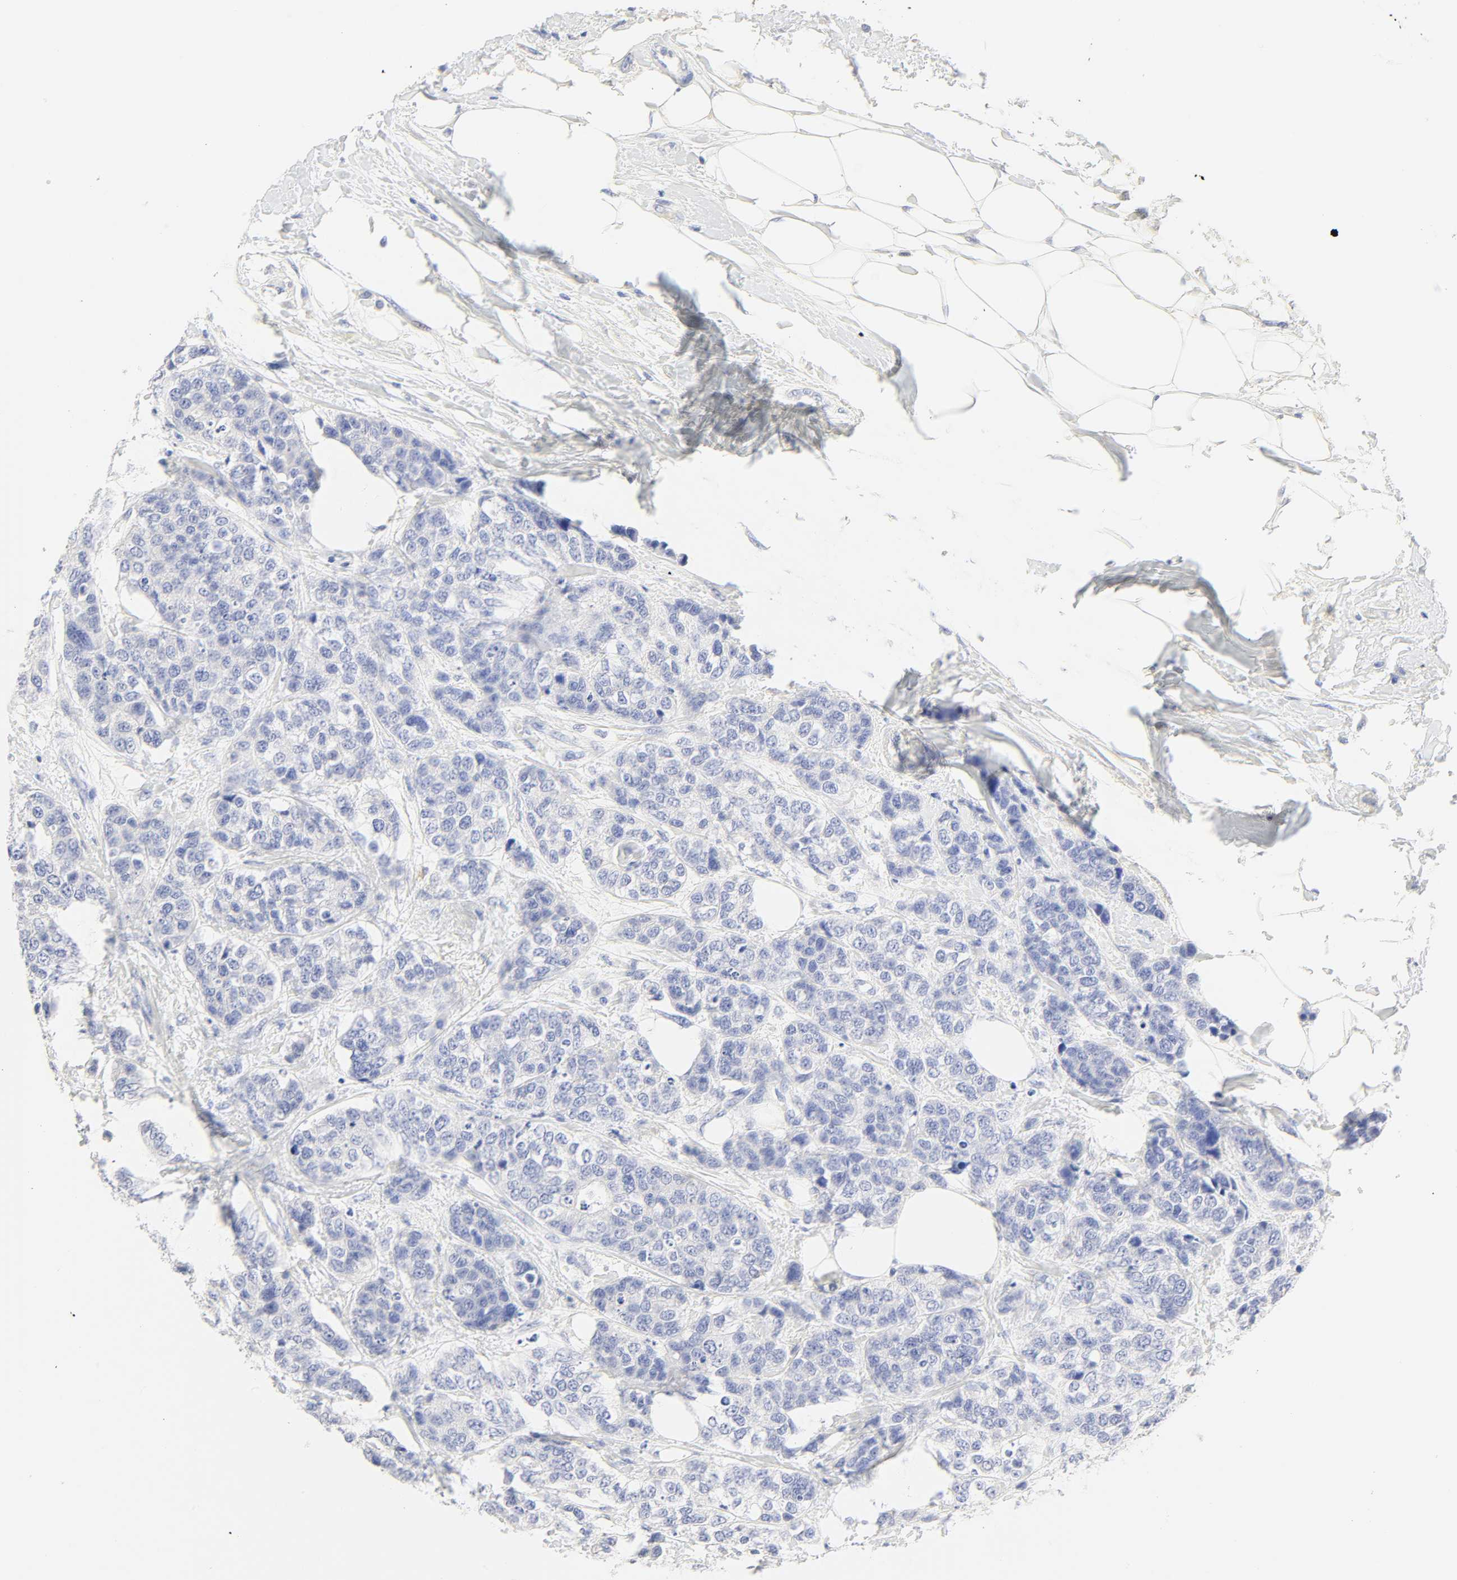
{"staining": {"intensity": "negative", "quantity": "none", "location": "none"}, "tissue": "breast cancer", "cell_type": "Tumor cells", "image_type": "cancer", "snomed": [{"axis": "morphology", "description": "Duct carcinoma"}, {"axis": "topography", "description": "Breast"}], "caption": "Protein analysis of breast cancer reveals no significant staining in tumor cells.", "gene": "SLCO1B3", "patient": {"sex": "female", "age": 51}}